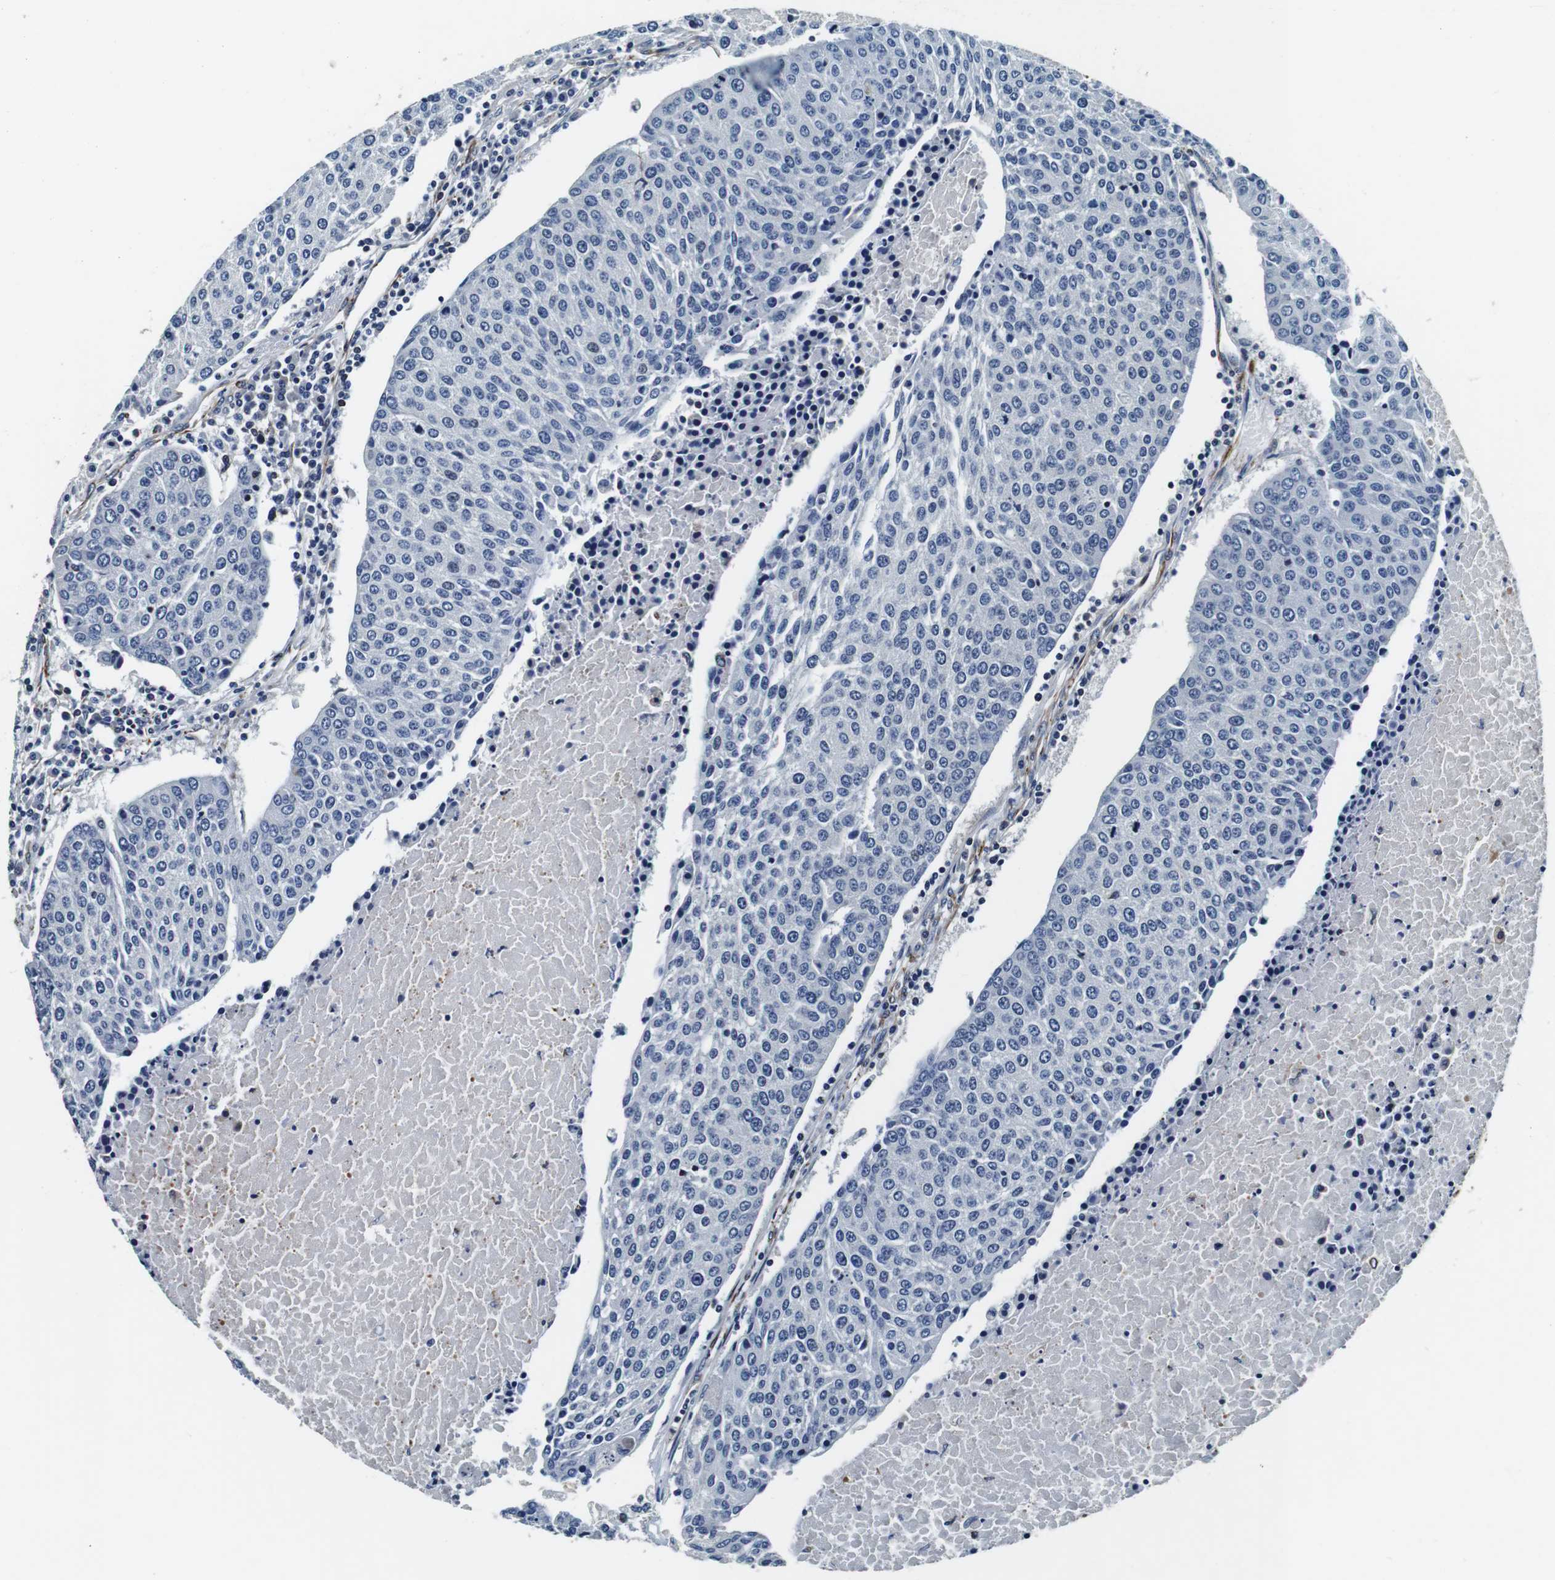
{"staining": {"intensity": "negative", "quantity": "none", "location": "none"}, "tissue": "urothelial cancer", "cell_type": "Tumor cells", "image_type": "cancer", "snomed": [{"axis": "morphology", "description": "Urothelial carcinoma, High grade"}, {"axis": "topography", "description": "Urinary bladder"}], "caption": "Protein analysis of urothelial carcinoma (high-grade) demonstrates no significant staining in tumor cells. (Stains: DAB (3,3'-diaminobenzidine) immunohistochemistry with hematoxylin counter stain, Microscopy: brightfield microscopy at high magnification).", "gene": "GJE1", "patient": {"sex": "female", "age": 85}}